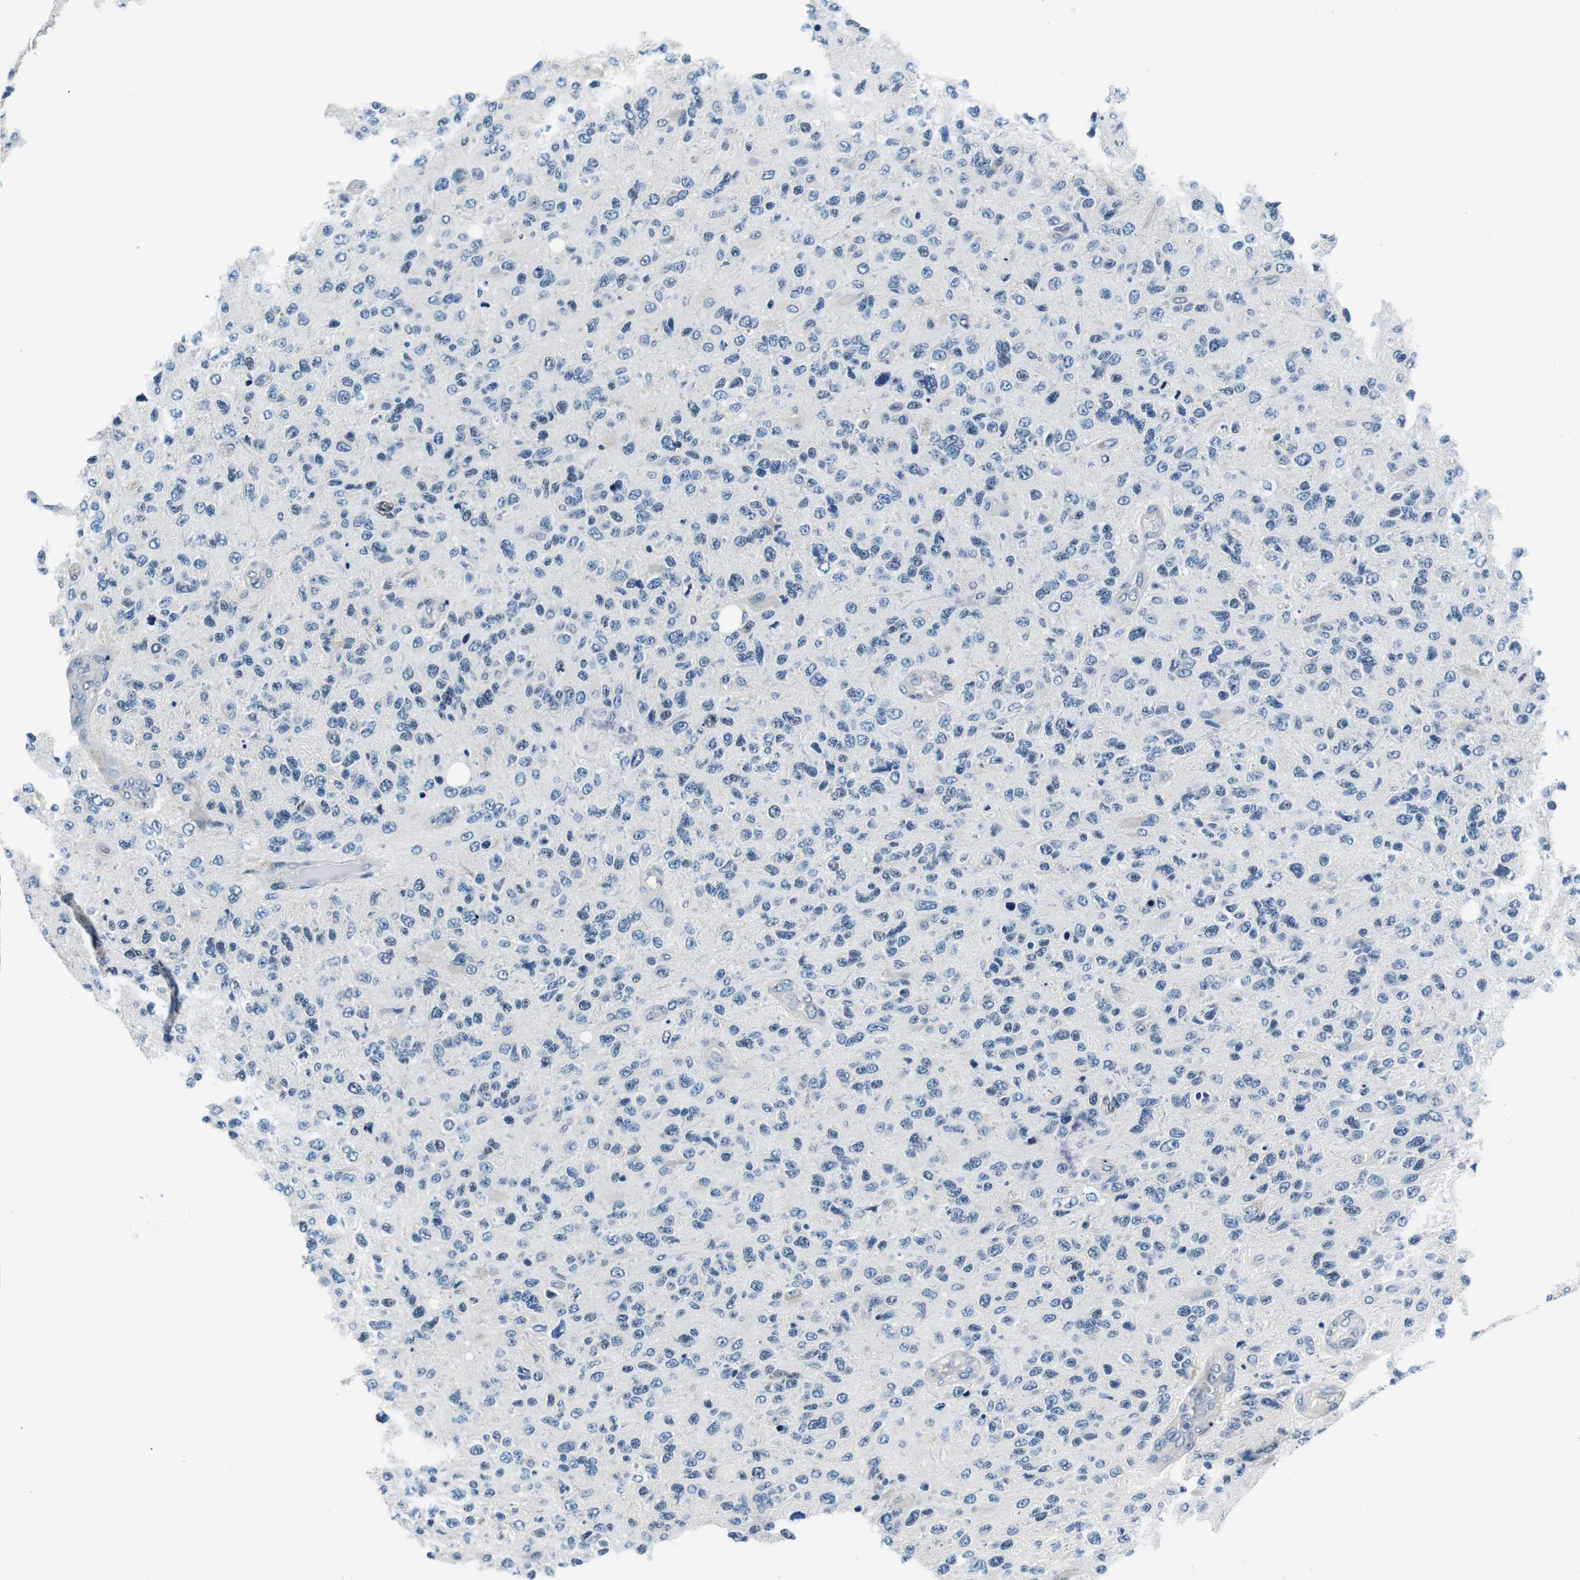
{"staining": {"intensity": "negative", "quantity": "none", "location": "none"}, "tissue": "glioma", "cell_type": "Tumor cells", "image_type": "cancer", "snomed": [{"axis": "morphology", "description": "Glioma, malignant, High grade"}, {"axis": "topography", "description": "Brain"}], "caption": "The micrograph displays no staining of tumor cells in malignant high-grade glioma.", "gene": "KCNJ5", "patient": {"sex": "female", "age": 58}}